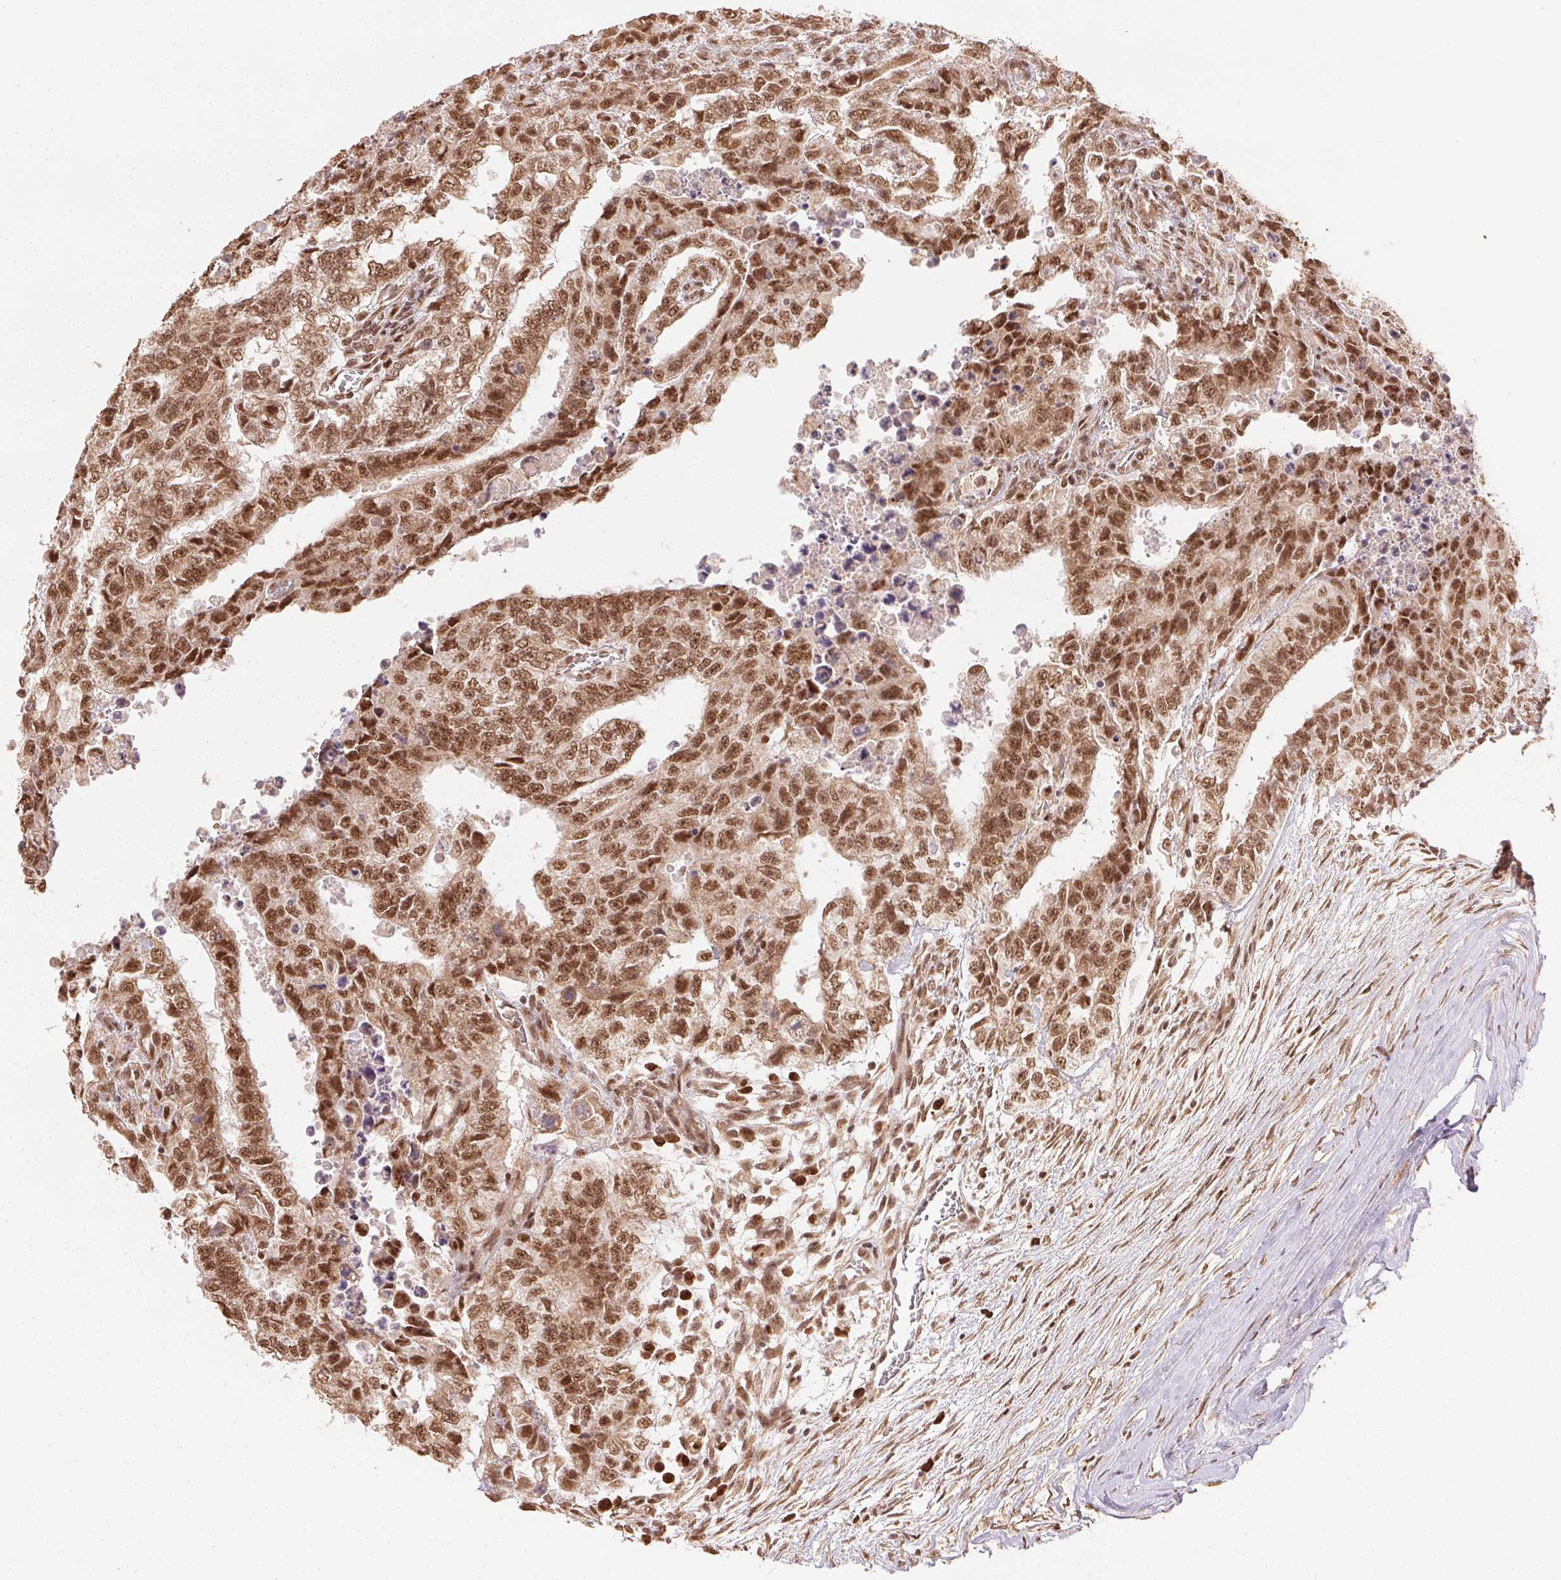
{"staining": {"intensity": "moderate", "quantity": ">75%", "location": "nuclear"}, "tissue": "testis cancer", "cell_type": "Tumor cells", "image_type": "cancer", "snomed": [{"axis": "morphology", "description": "Carcinoma, Embryonal, NOS"}, {"axis": "topography", "description": "Testis"}], "caption": "High-power microscopy captured an IHC image of testis cancer, revealing moderate nuclear positivity in approximately >75% of tumor cells. (brown staining indicates protein expression, while blue staining denotes nuclei).", "gene": "TREML4", "patient": {"sex": "male", "age": 24}}